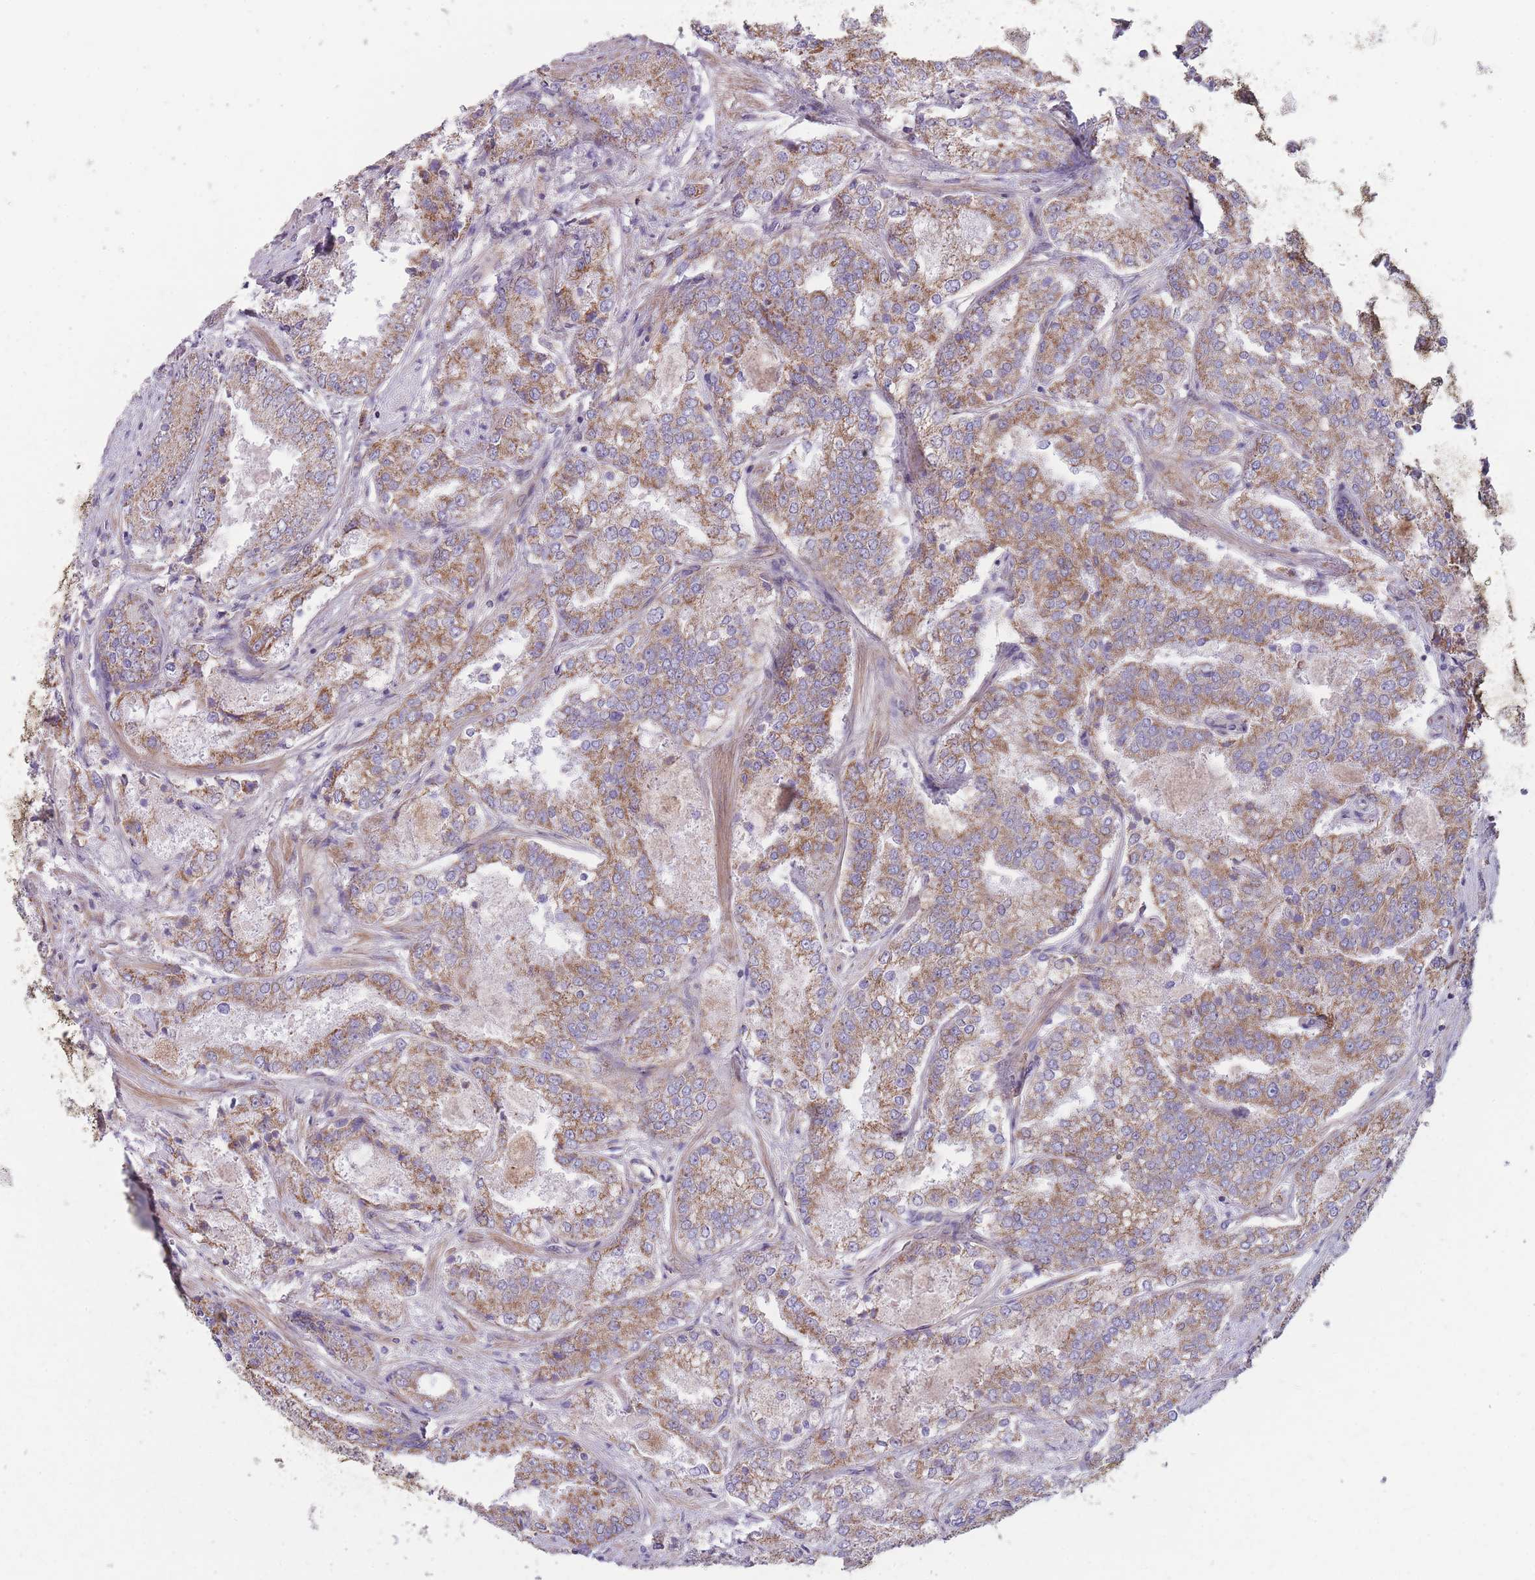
{"staining": {"intensity": "strong", "quantity": ">75%", "location": "cytoplasmic/membranous"}, "tissue": "prostate cancer", "cell_type": "Tumor cells", "image_type": "cancer", "snomed": [{"axis": "morphology", "description": "Adenocarcinoma, High grade"}, {"axis": "topography", "description": "Prostate"}], "caption": "Human prostate cancer (adenocarcinoma (high-grade)) stained with a protein marker shows strong staining in tumor cells.", "gene": "ZBTB24", "patient": {"sex": "male", "age": 63}}